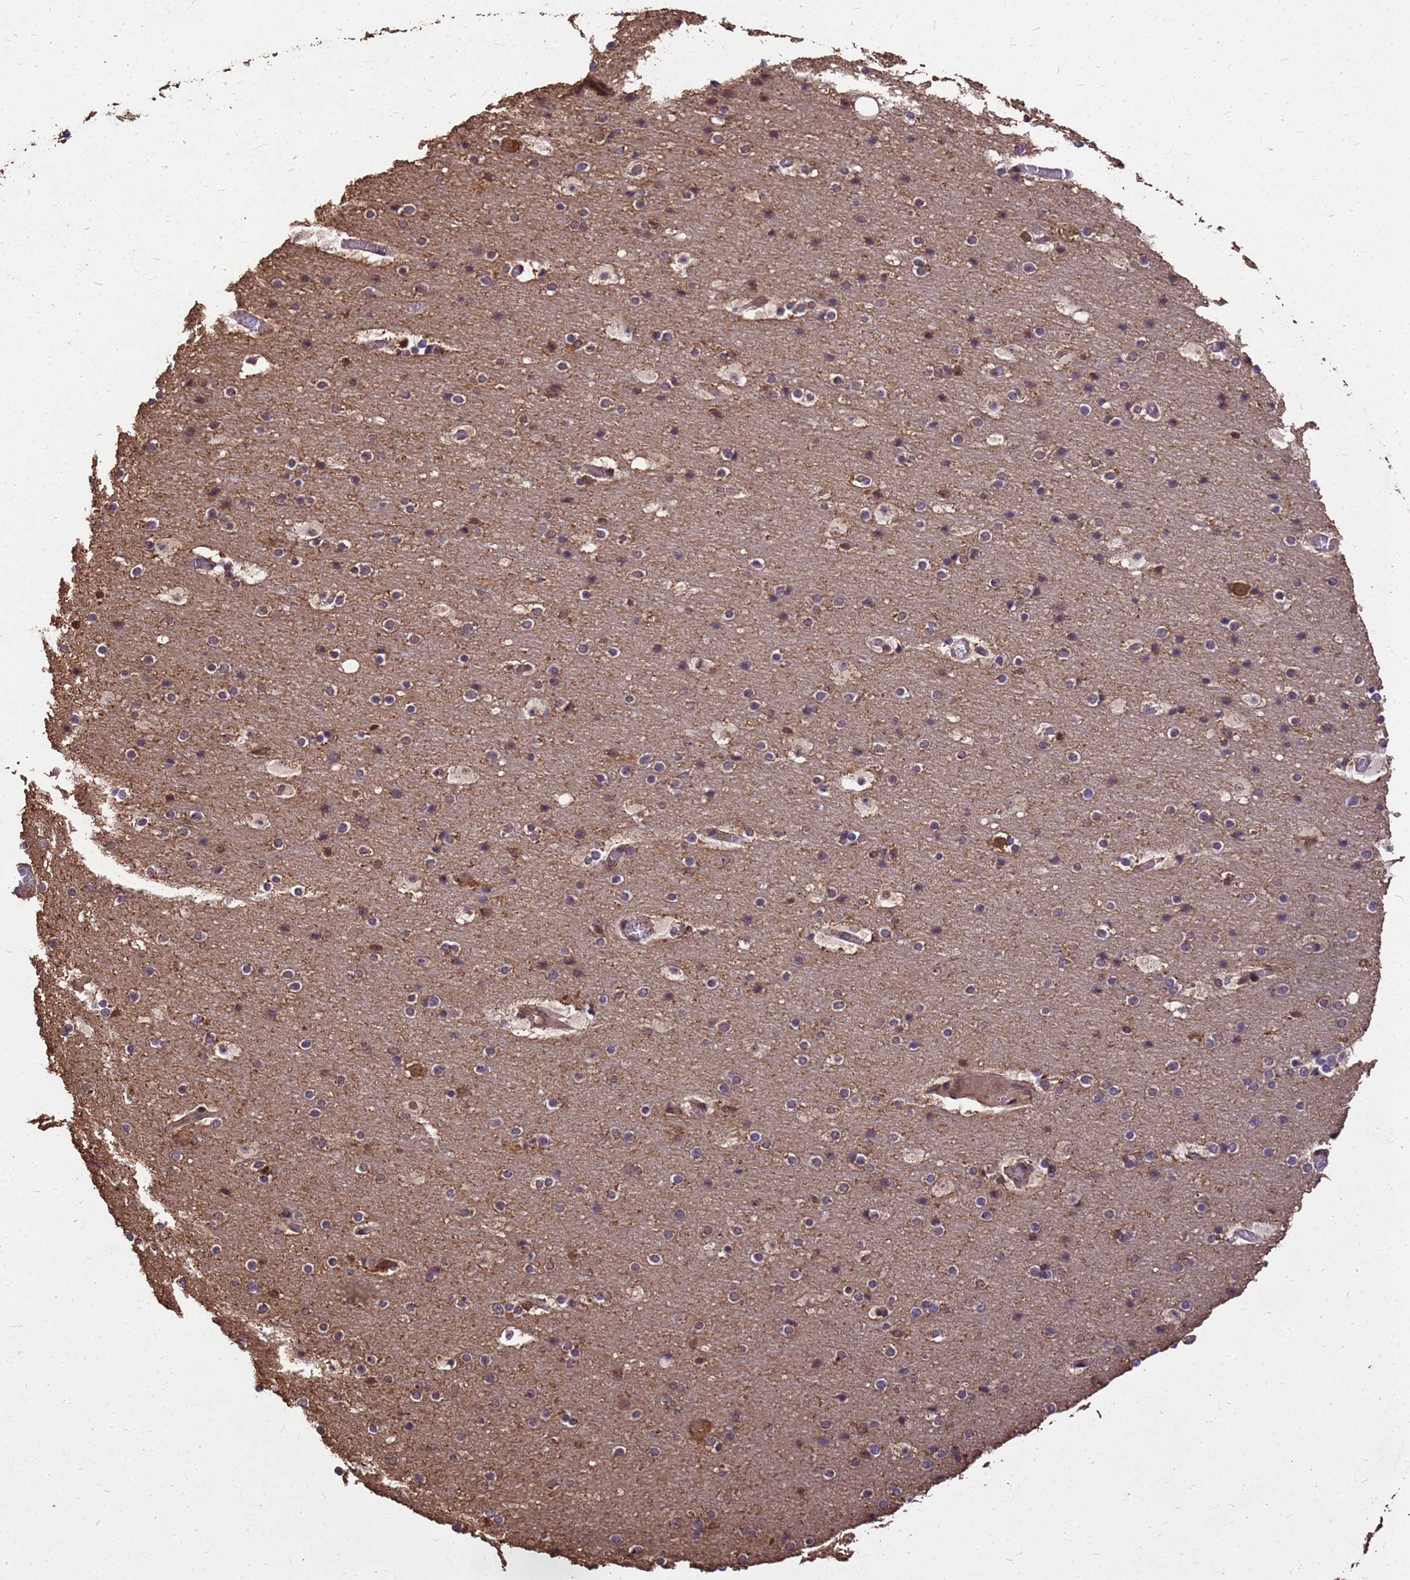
{"staining": {"intensity": "moderate", "quantity": "<25%", "location": "cytoplasmic/membranous"}, "tissue": "cerebral cortex", "cell_type": "Endothelial cells", "image_type": "normal", "snomed": [{"axis": "morphology", "description": "Normal tissue, NOS"}, {"axis": "topography", "description": "Cerebral cortex"}], "caption": "A high-resolution histopathology image shows IHC staining of unremarkable cerebral cortex, which exhibits moderate cytoplasmic/membranous expression in approximately <25% of endothelial cells. Using DAB (3,3'-diaminobenzidine) (brown) and hematoxylin (blue) stains, captured at high magnification using brightfield microscopy.", "gene": "ZNF618", "patient": {"sex": "male", "age": 57}}